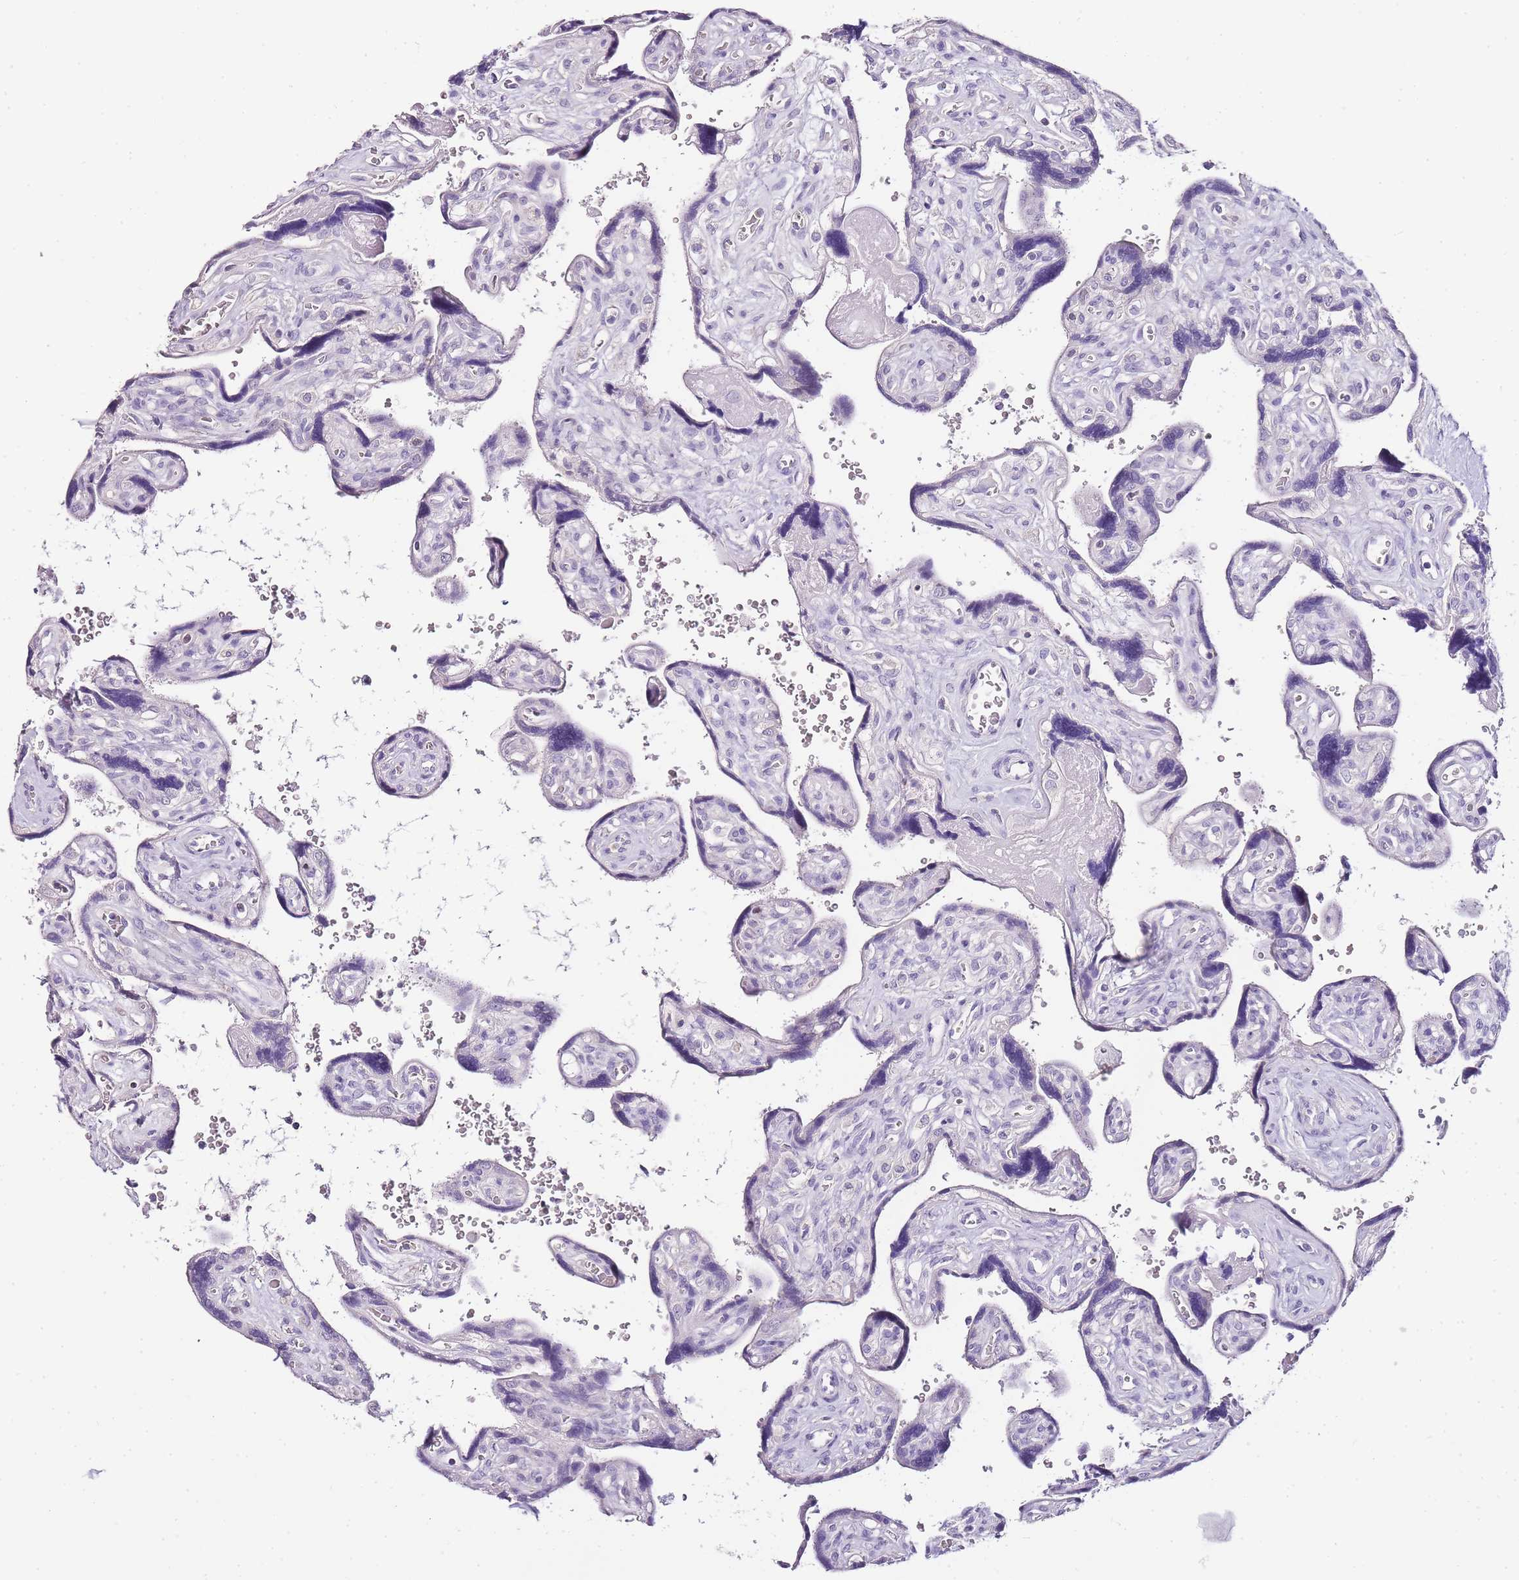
{"staining": {"intensity": "negative", "quantity": "none", "location": "none"}, "tissue": "placenta", "cell_type": "Trophoblastic cells", "image_type": "normal", "snomed": [{"axis": "morphology", "description": "Normal tissue, NOS"}, {"axis": "topography", "description": "Placenta"}], "caption": "Immunohistochemical staining of benign human placenta displays no significant expression in trophoblastic cells.", "gene": "ZBP1", "patient": {"sex": "female", "age": 39}}